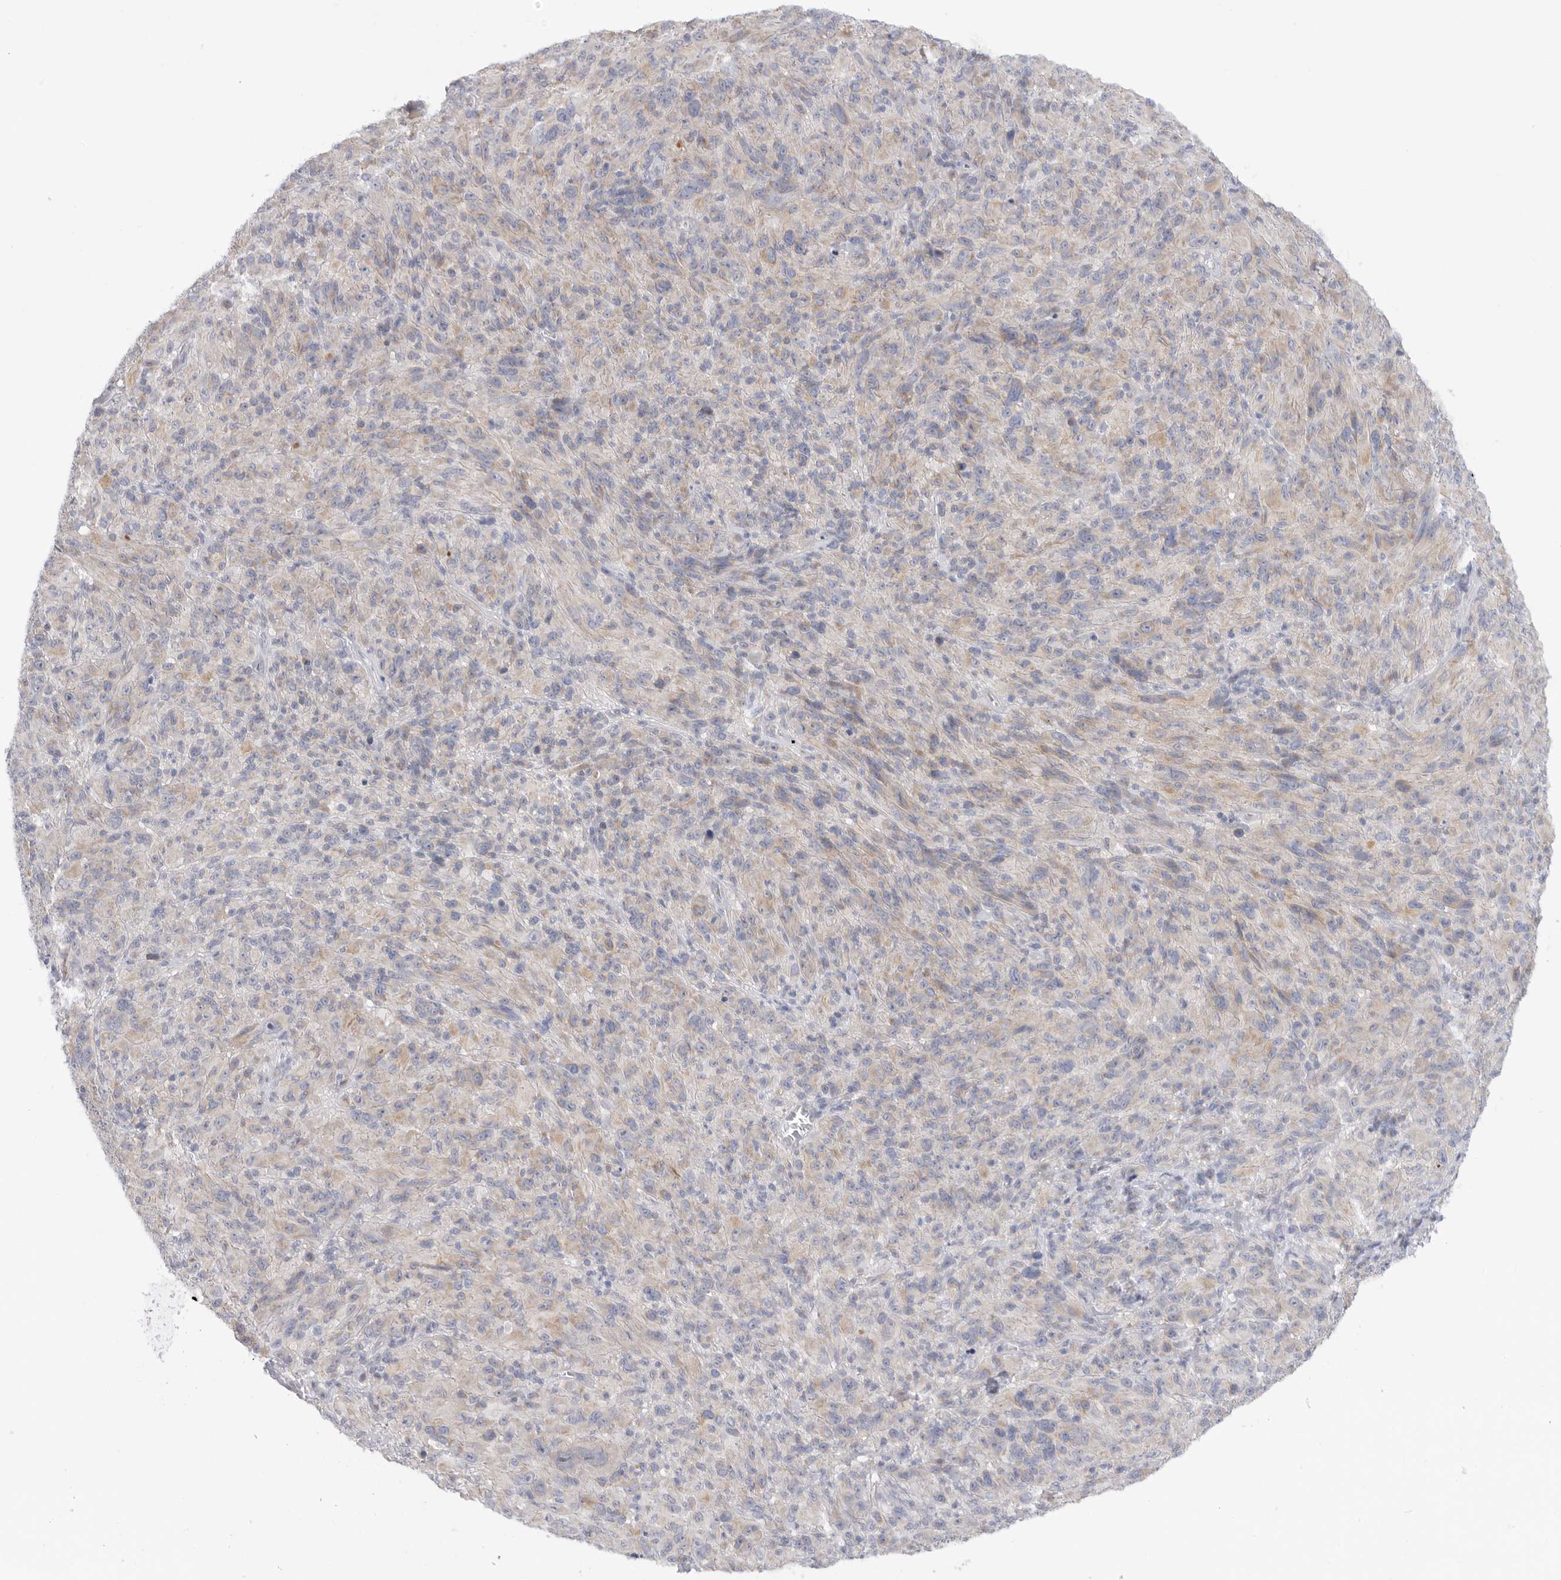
{"staining": {"intensity": "weak", "quantity": "<25%", "location": "cytoplasmic/membranous"}, "tissue": "melanoma", "cell_type": "Tumor cells", "image_type": "cancer", "snomed": [{"axis": "morphology", "description": "Malignant melanoma, NOS"}, {"axis": "topography", "description": "Skin of head"}], "caption": "Immunohistochemistry image of neoplastic tissue: human malignant melanoma stained with DAB (3,3'-diaminobenzidine) shows no significant protein positivity in tumor cells.", "gene": "MTFR1L", "patient": {"sex": "male", "age": 96}}